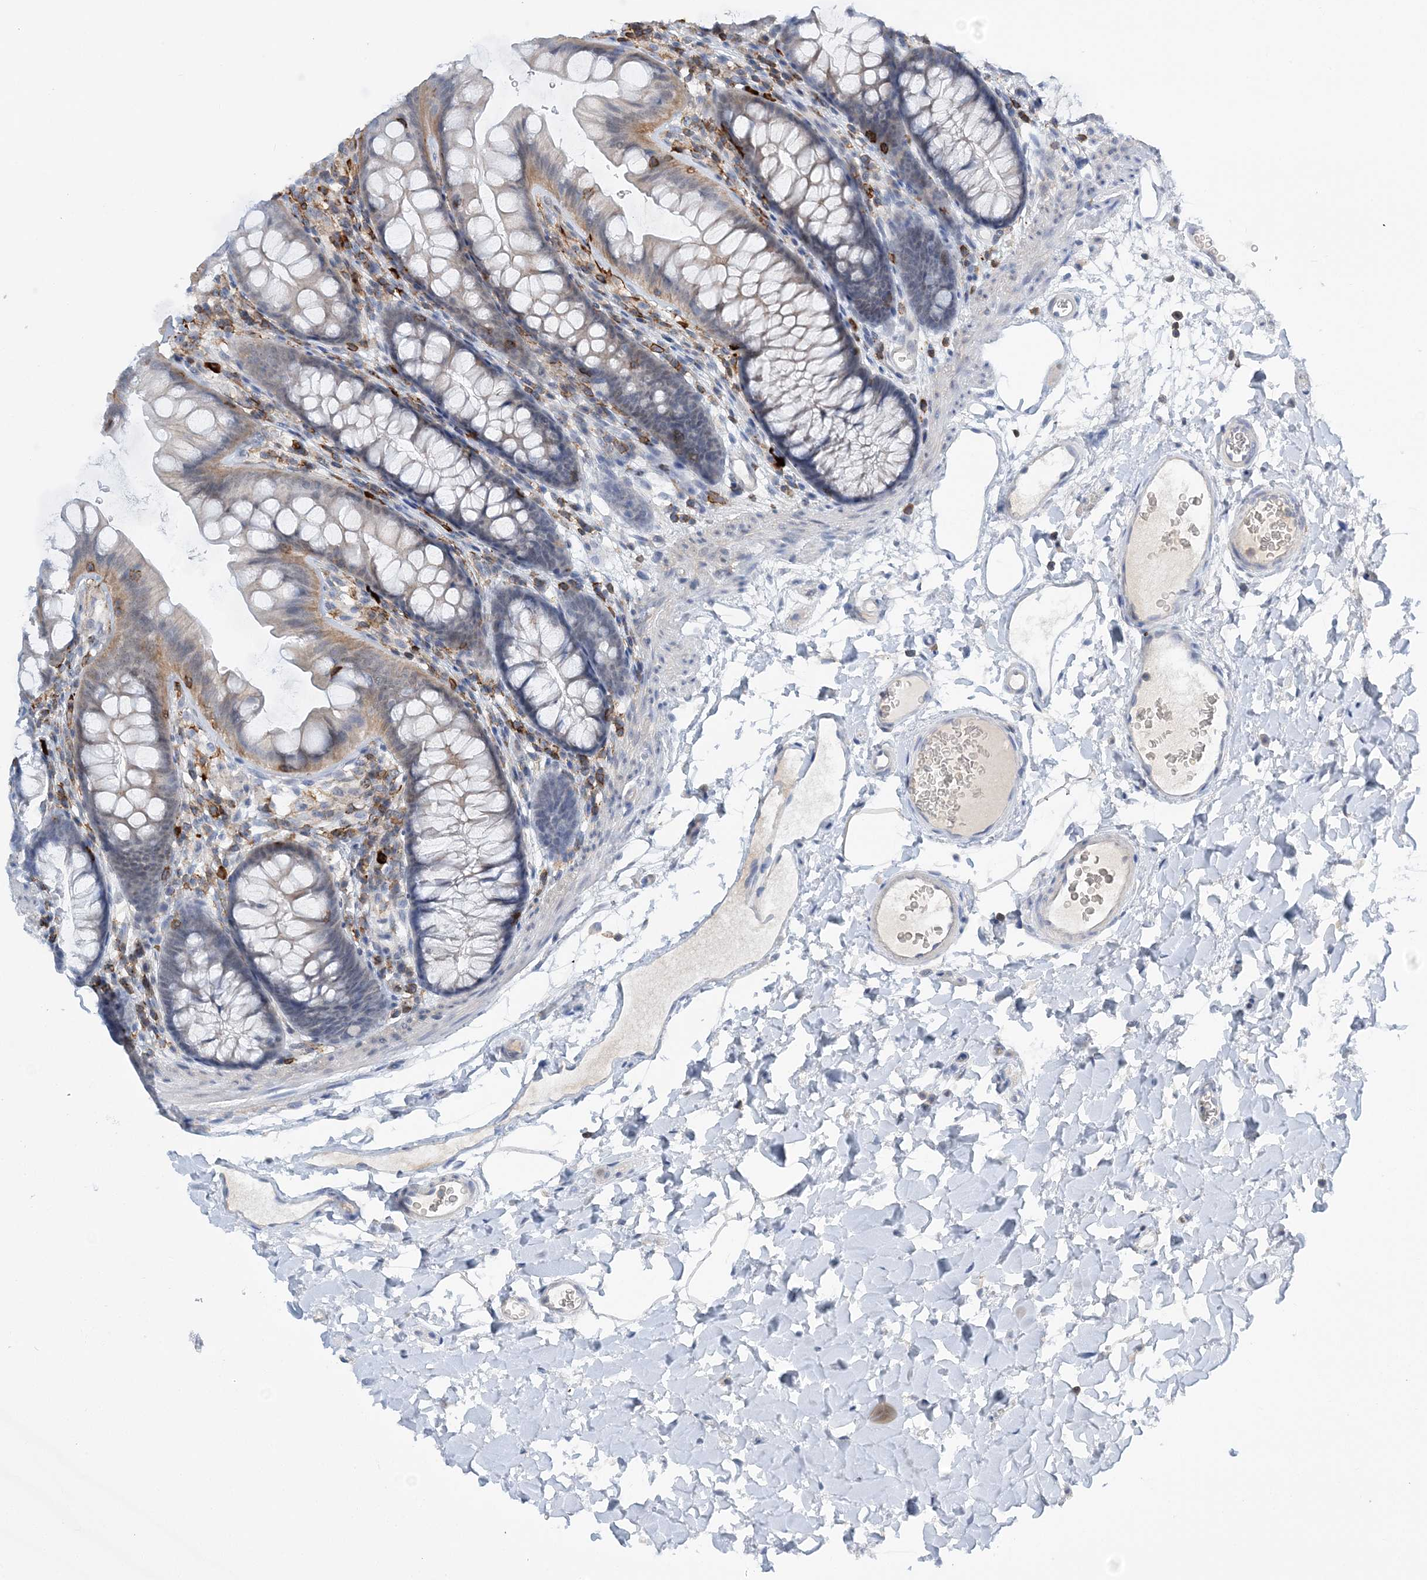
{"staining": {"intensity": "negative", "quantity": "none", "location": "none"}, "tissue": "colon", "cell_type": "Endothelial cells", "image_type": "normal", "snomed": [{"axis": "morphology", "description": "Normal tissue, NOS"}, {"axis": "topography", "description": "Colon"}], "caption": "Immunohistochemistry (IHC) photomicrograph of unremarkable colon: human colon stained with DAB (3,3'-diaminobenzidine) exhibits no significant protein positivity in endothelial cells.", "gene": "PRMT9", "patient": {"sex": "female", "age": 62}}